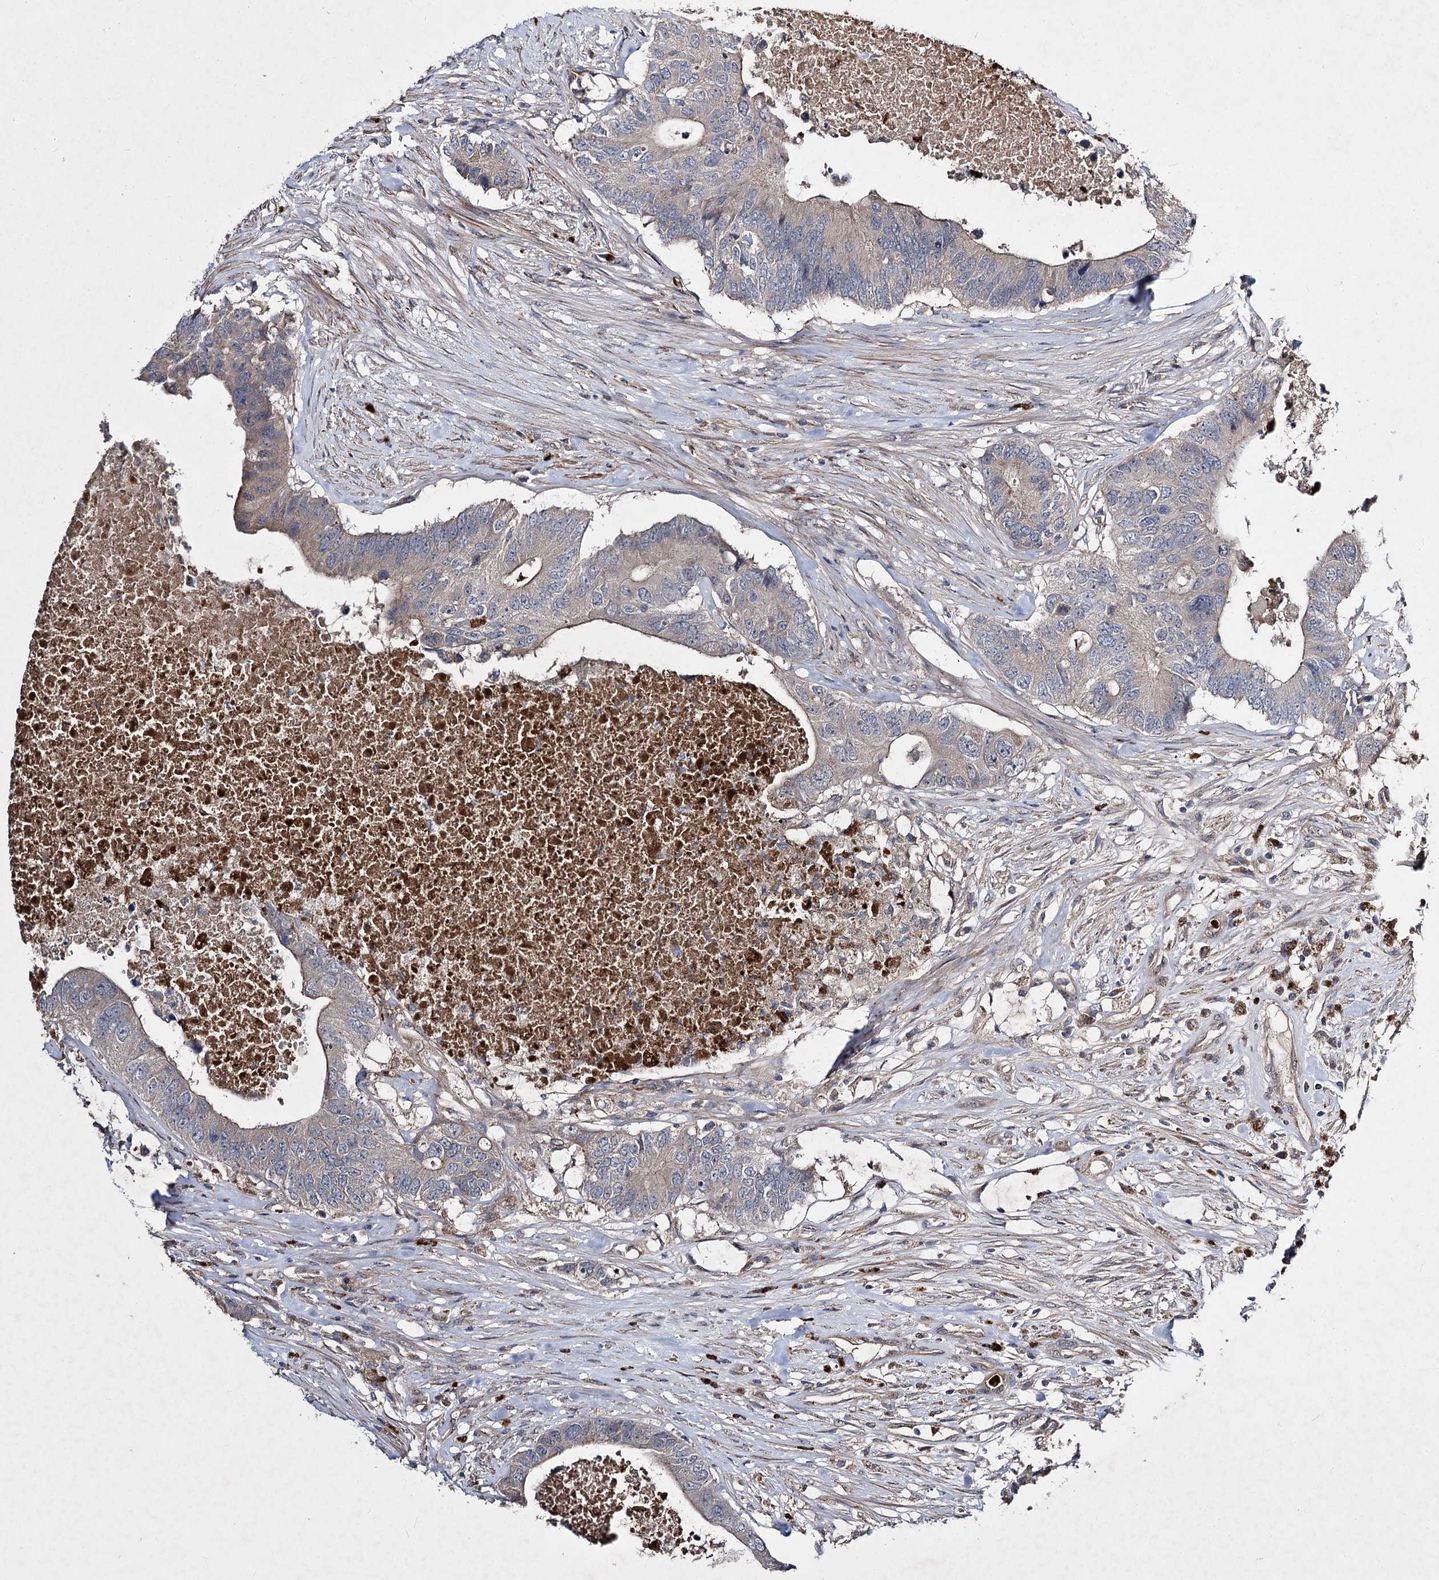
{"staining": {"intensity": "weak", "quantity": "25%-75%", "location": "cytoplasmic/membranous"}, "tissue": "colorectal cancer", "cell_type": "Tumor cells", "image_type": "cancer", "snomed": [{"axis": "morphology", "description": "Adenocarcinoma, NOS"}, {"axis": "topography", "description": "Colon"}], "caption": "A photomicrograph of human colorectal adenocarcinoma stained for a protein shows weak cytoplasmic/membranous brown staining in tumor cells.", "gene": "MINDY3", "patient": {"sex": "male", "age": 71}}